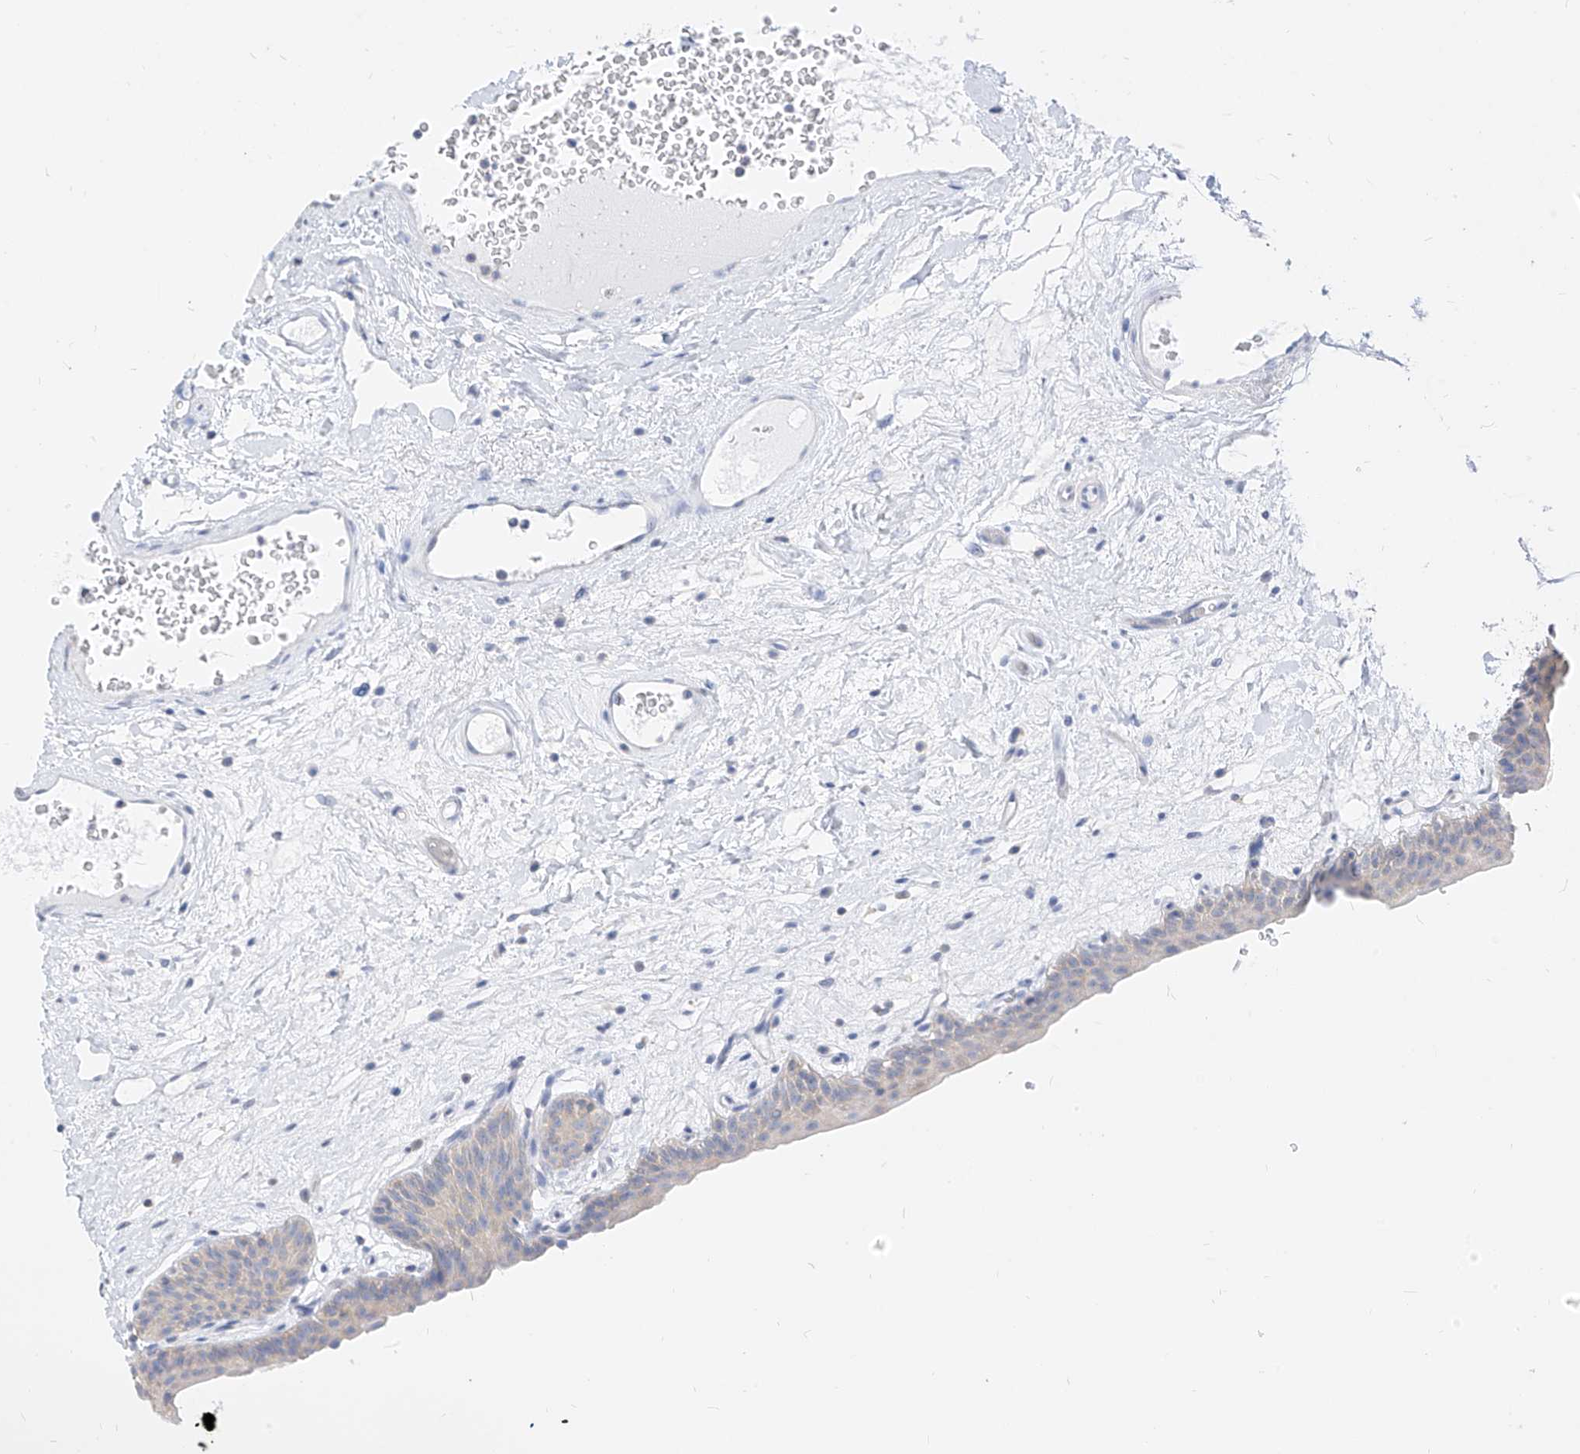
{"staining": {"intensity": "negative", "quantity": "none", "location": "none"}, "tissue": "urinary bladder", "cell_type": "Urothelial cells", "image_type": "normal", "snomed": [{"axis": "morphology", "description": "Normal tissue, NOS"}, {"axis": "topography", "description": "Urinary bladder"}], "caption": "A high-resolution micrograph shows immunohistochemistry (IHC) staining of unremarkable urinary bladder, which reveals no significant positivity in urothelial cells. The staining is performed using DAB brown chromogen with nuclei counter-stained in using hematoxylin.", "gene": "ZZEF1", "patient": {"sex": "male", "age": 83}}